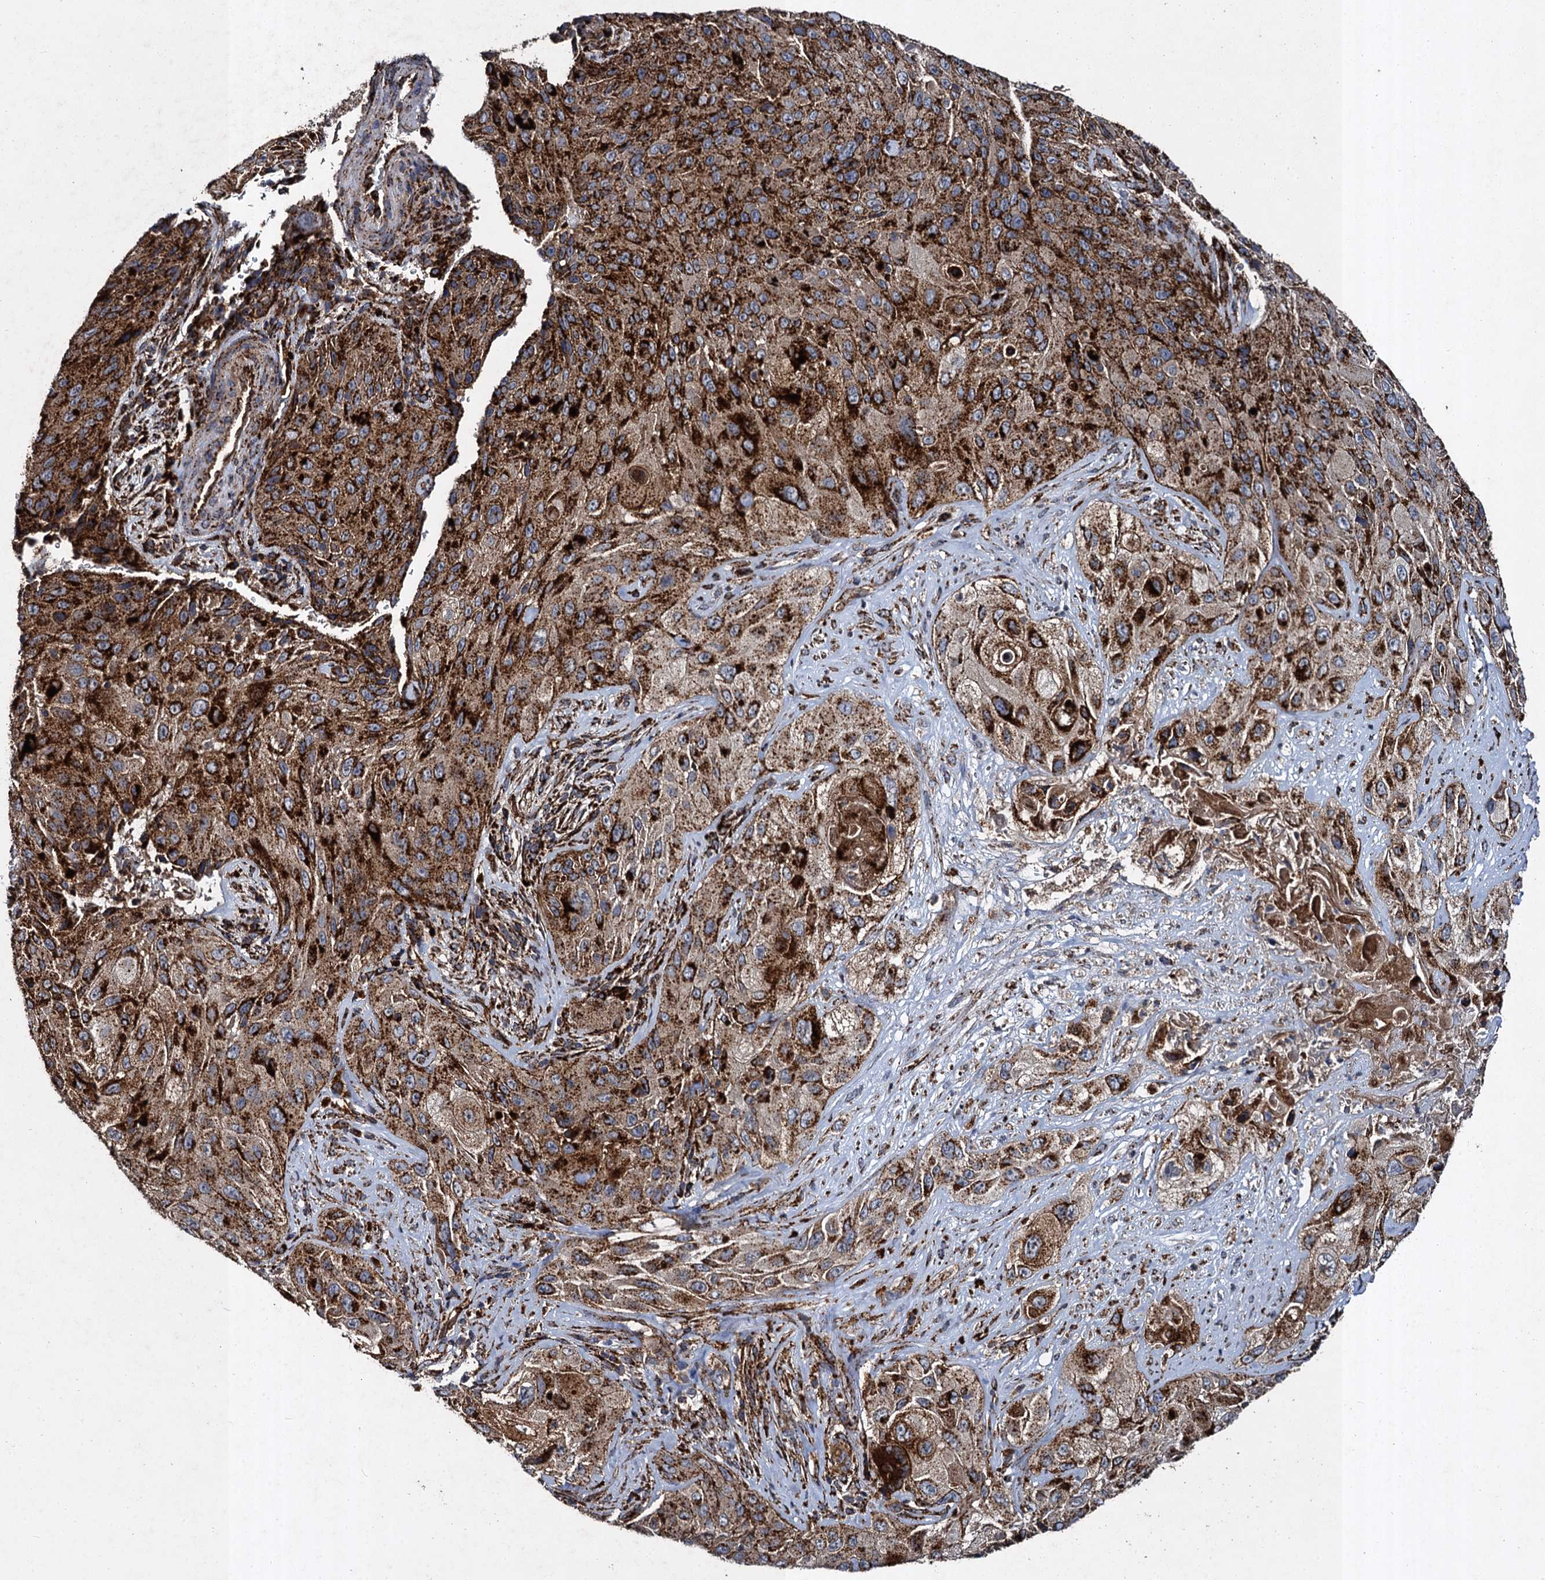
{"staining": {"intensity": "strong", "quantity": ">75%", "location": "cytoplasmic/membranous"}, "tissue": "cervical cancer", "cell_type": "Tumor cells", "image_type": "cancer", "snomed": [{"axis": "morphology", "description": "Squamous cell carcinoma, NOS"}, {"axis": "topography", "description": "Cervix"}], "caption": "DAB (3,3'-diaminobenzidine) immunohistochemical staining of cervical squamous cell carcinoma exhibits strong cytoplasmic/membranous protein expression in approximately >75% of tumor cells.", "gene": "GBA1", "patient": {"sex": "female", "age": 42}}